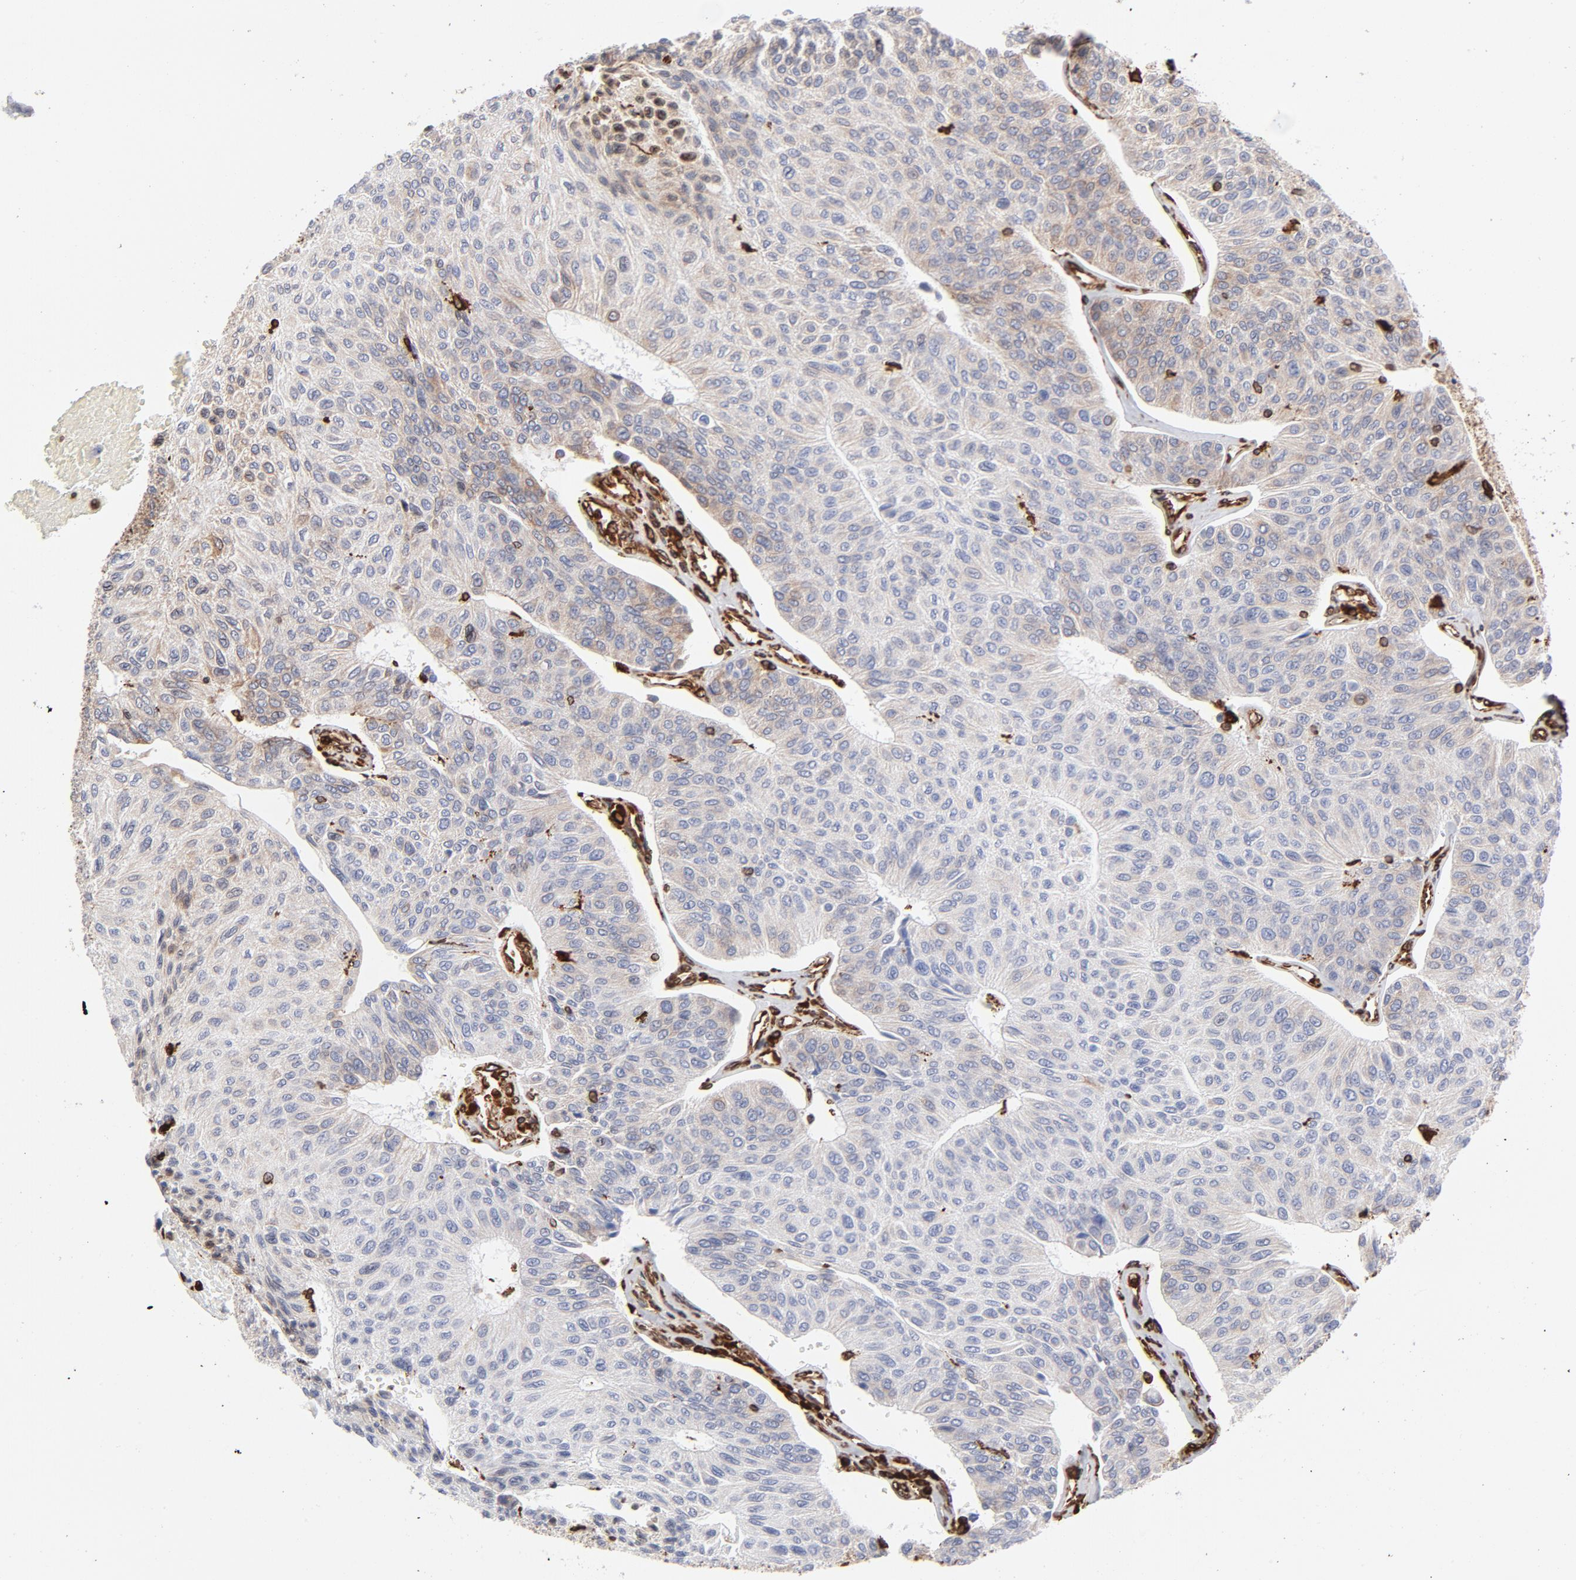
{"staining": {"intensity": "moderate", "quantity": "25%-75%", "location": "cytoplasmic/membranous"}, "tissue": "urothelial cancer", "cell_type": "Tumor cells", "image_type": "cancer", "snomed": [{"axis": "morphology", "description": "Urothelial carcinoma, High grade"}, {"axis": "topography", "description": "Urinary bladder"}], "caption": "Immunohistochemistry (IHC) staining of high-grade urothelial carcinoma, which displays medium levels of moderate cytoplasmic/membranous staining in approximately 25%-75% of tumor cells indicating moderate cytoplasmic/membranous protein staining. The staining was performed using DAB (3,3'-diaminobenzidine) (brown) for protein detection and nuclei were counterstained in hematoxylin (blue).", "gene": "CANX", "patient": {"sex": "male", "age": 66}}